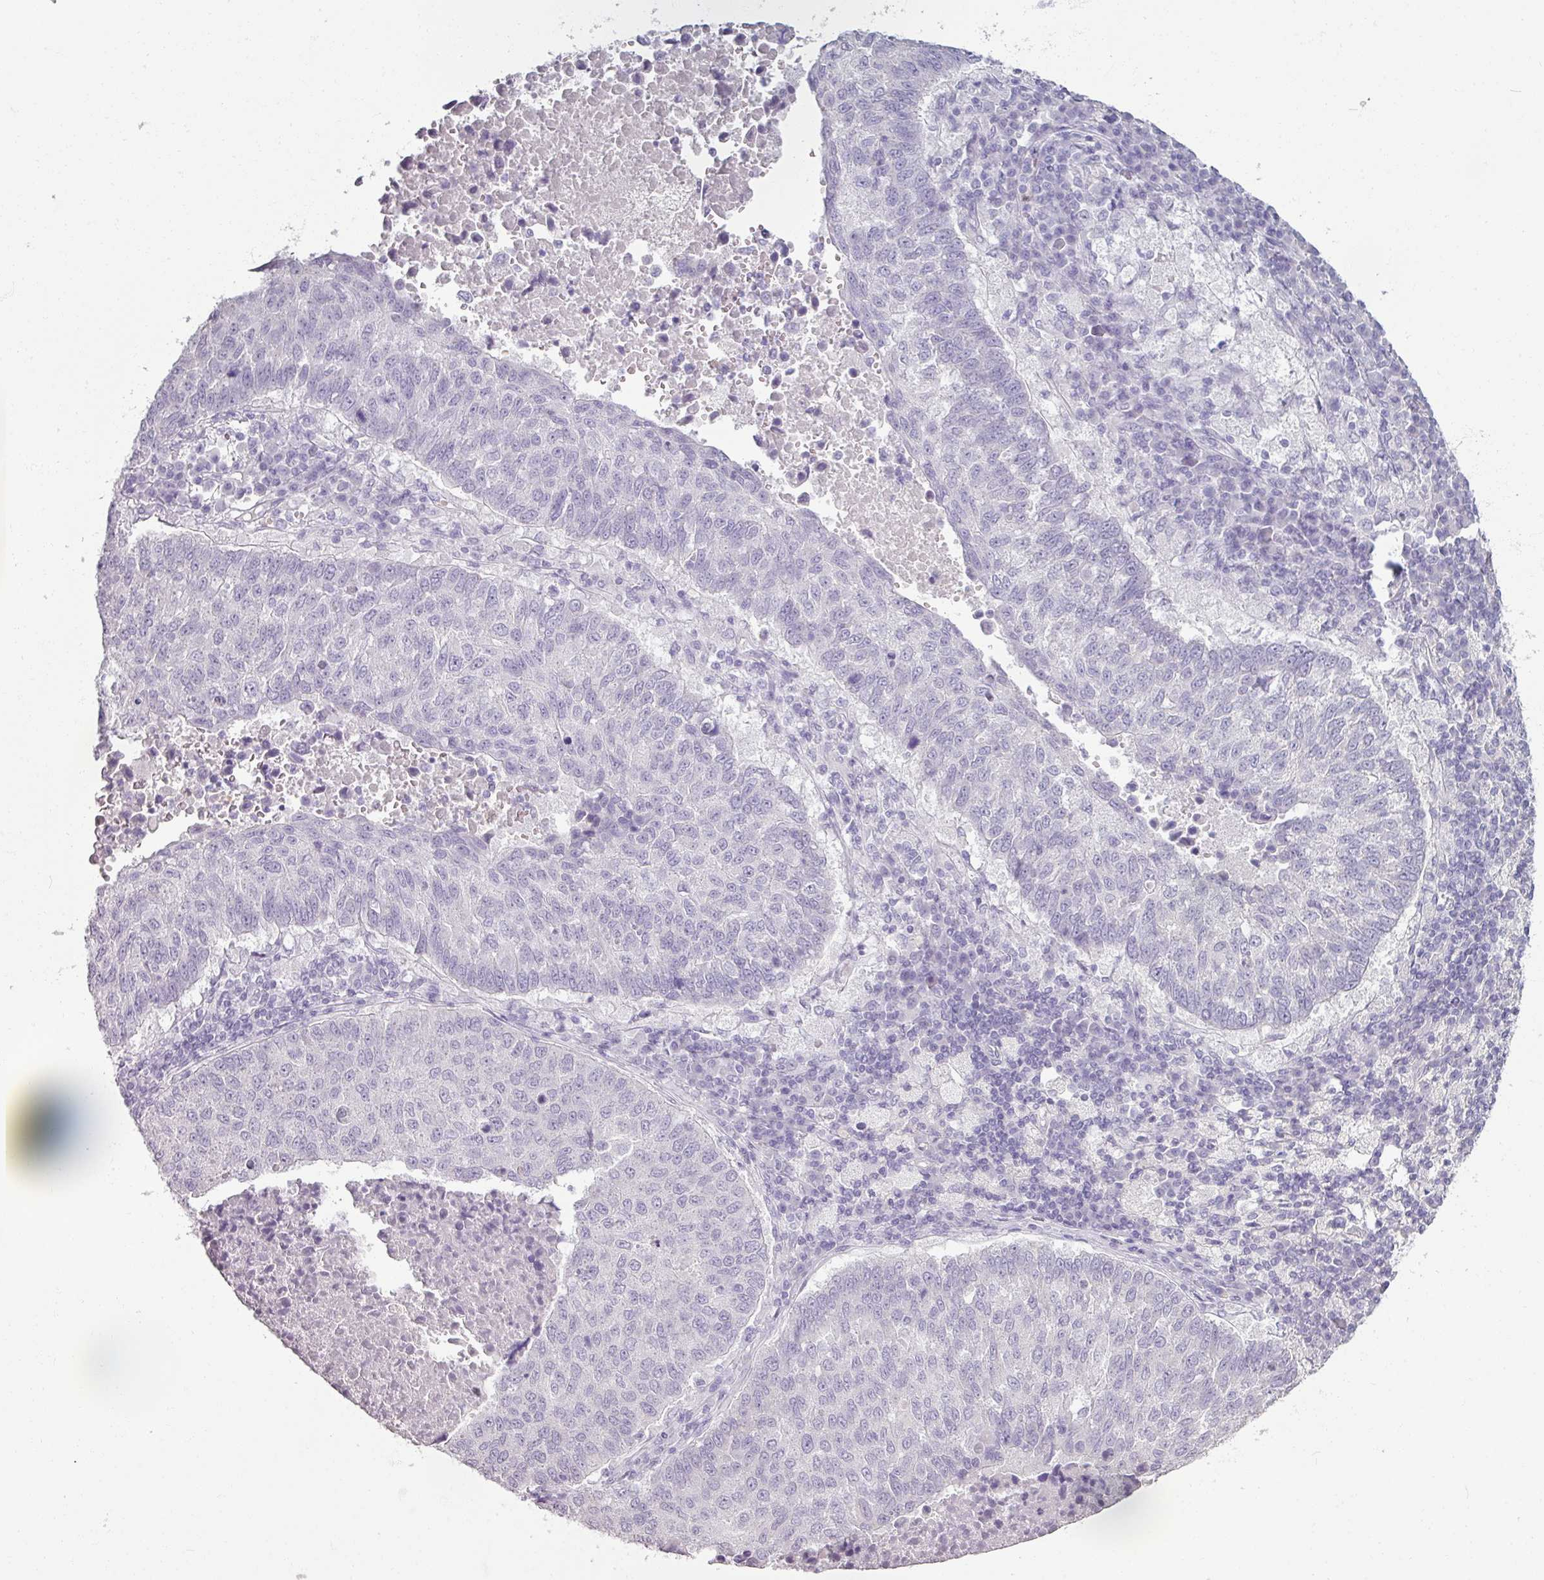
{"staining": {"intensity": "negative", "quantity": "none", "location": "none"}, "tissue": "lung cancer", "cell_type": "Tumor cells", "image_type": "cancer", "snomed": [{"axis": "morphology", "description": "Squamous cell carcinoma, NOS"}, {"axis": "topography", "description": "Lung"}], "caption": "Immunohistochemical staining of lung cancer (squamous cell carcinoma) reveals no significant positivity in tumor cells.", "gene": "ARG1", "patient": {"sex": "male", "age": 73}}